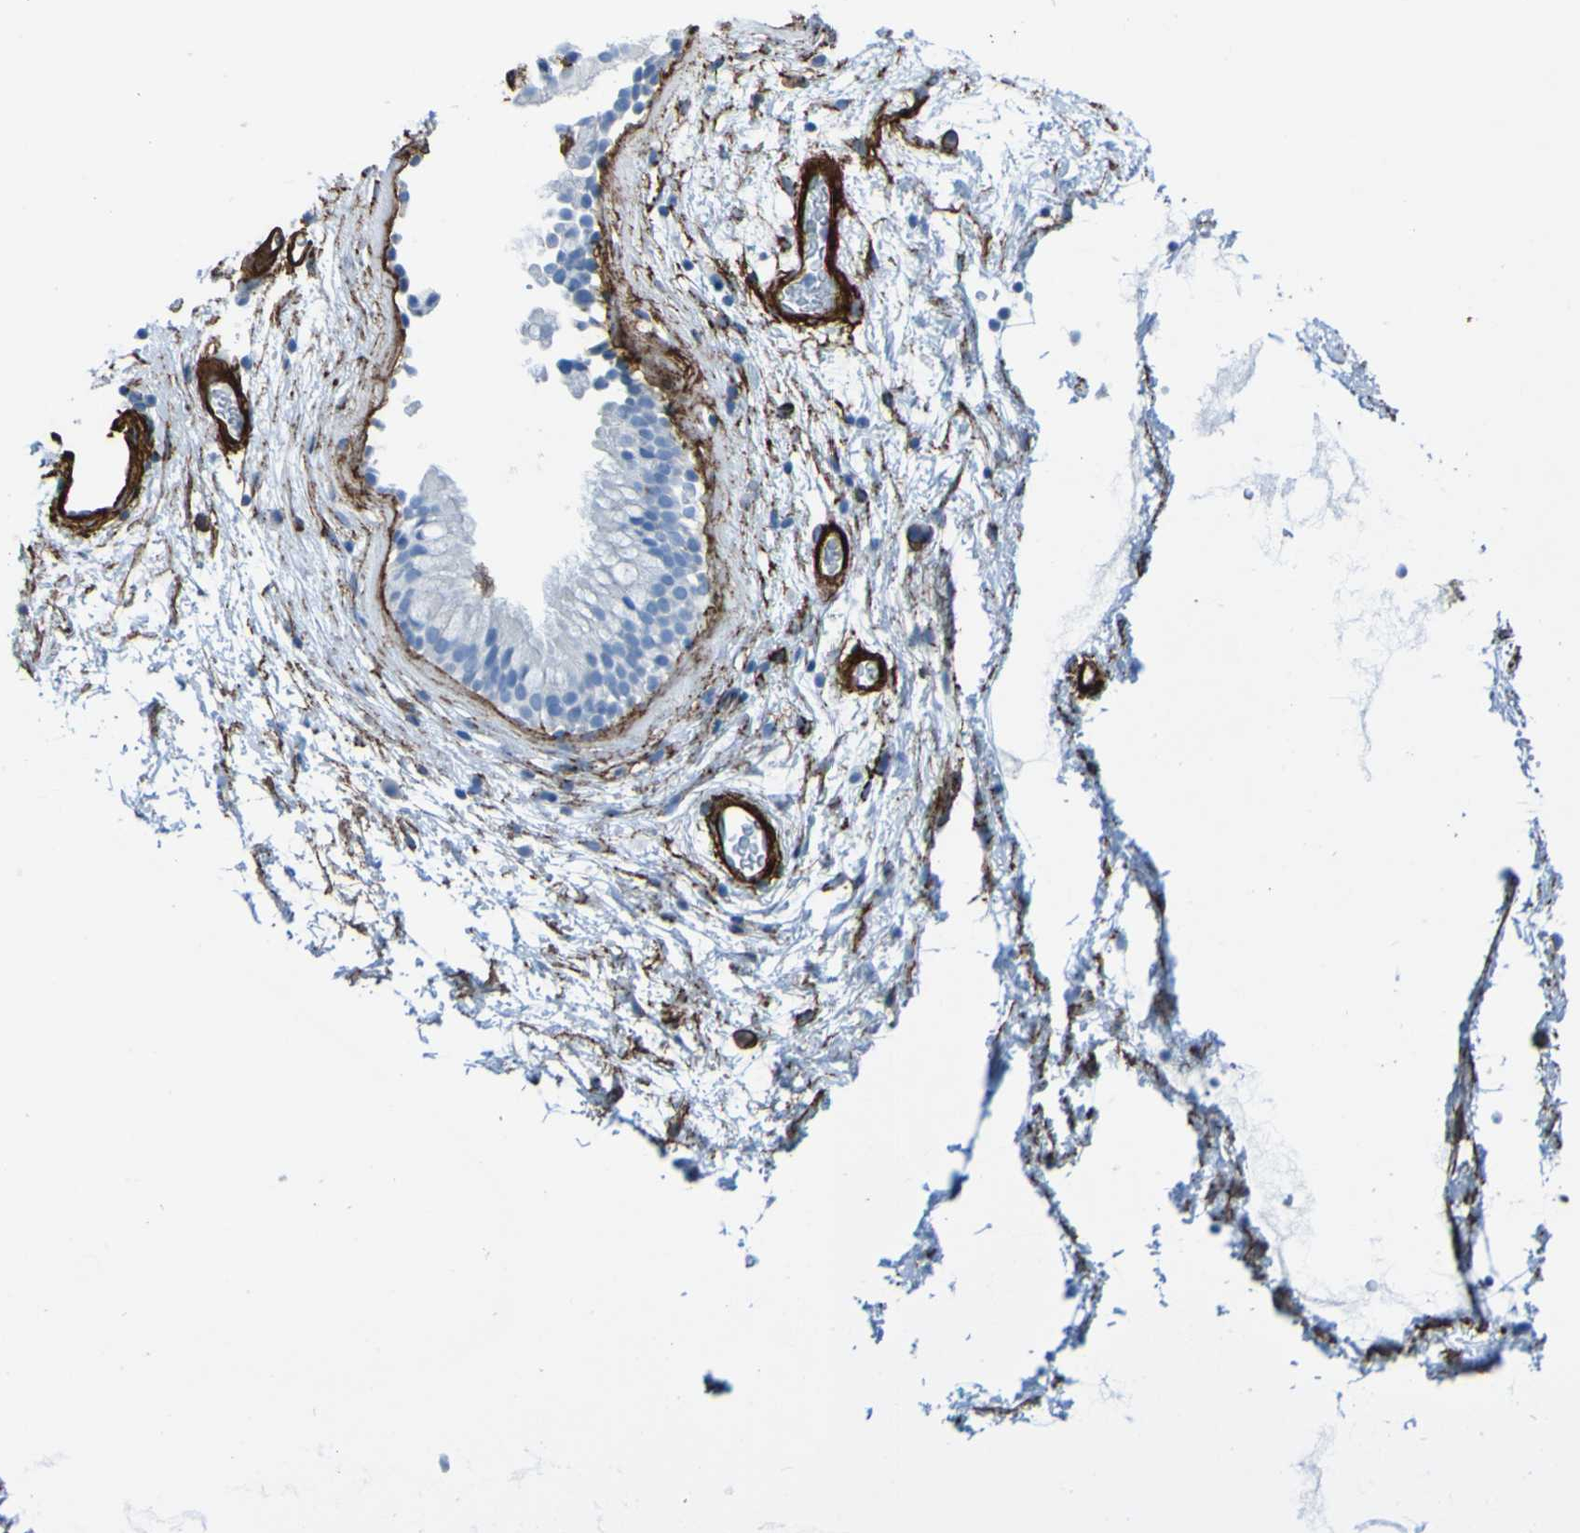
{"staining": {"intensity": "negative", "quantity": "none", "location": "none"}, "tissue": "nasopharynx", "cell_type": "Respiratory epithelial cells", "image_type": "normal", "snomed": [{"axis": "morphology", "description": "Normal tissue, NOS"}, {"axis": "morphology", "description": "Inflammation, NOS"}, {"axis": "topography", "description": "Nasopharynx"}], "caption": "Respiratory epithelial cells show no significant protein positivity in normal nasopharynx. Brightfield microscopy of immunohistochemistry (IHC) stained with DAB (3,3'-diaminobenzidine) (brown) and hematoxylin (blue), captured at high magnification.", "gene": "COL4A2", "patient": {"sex": "male", "age": 48}}